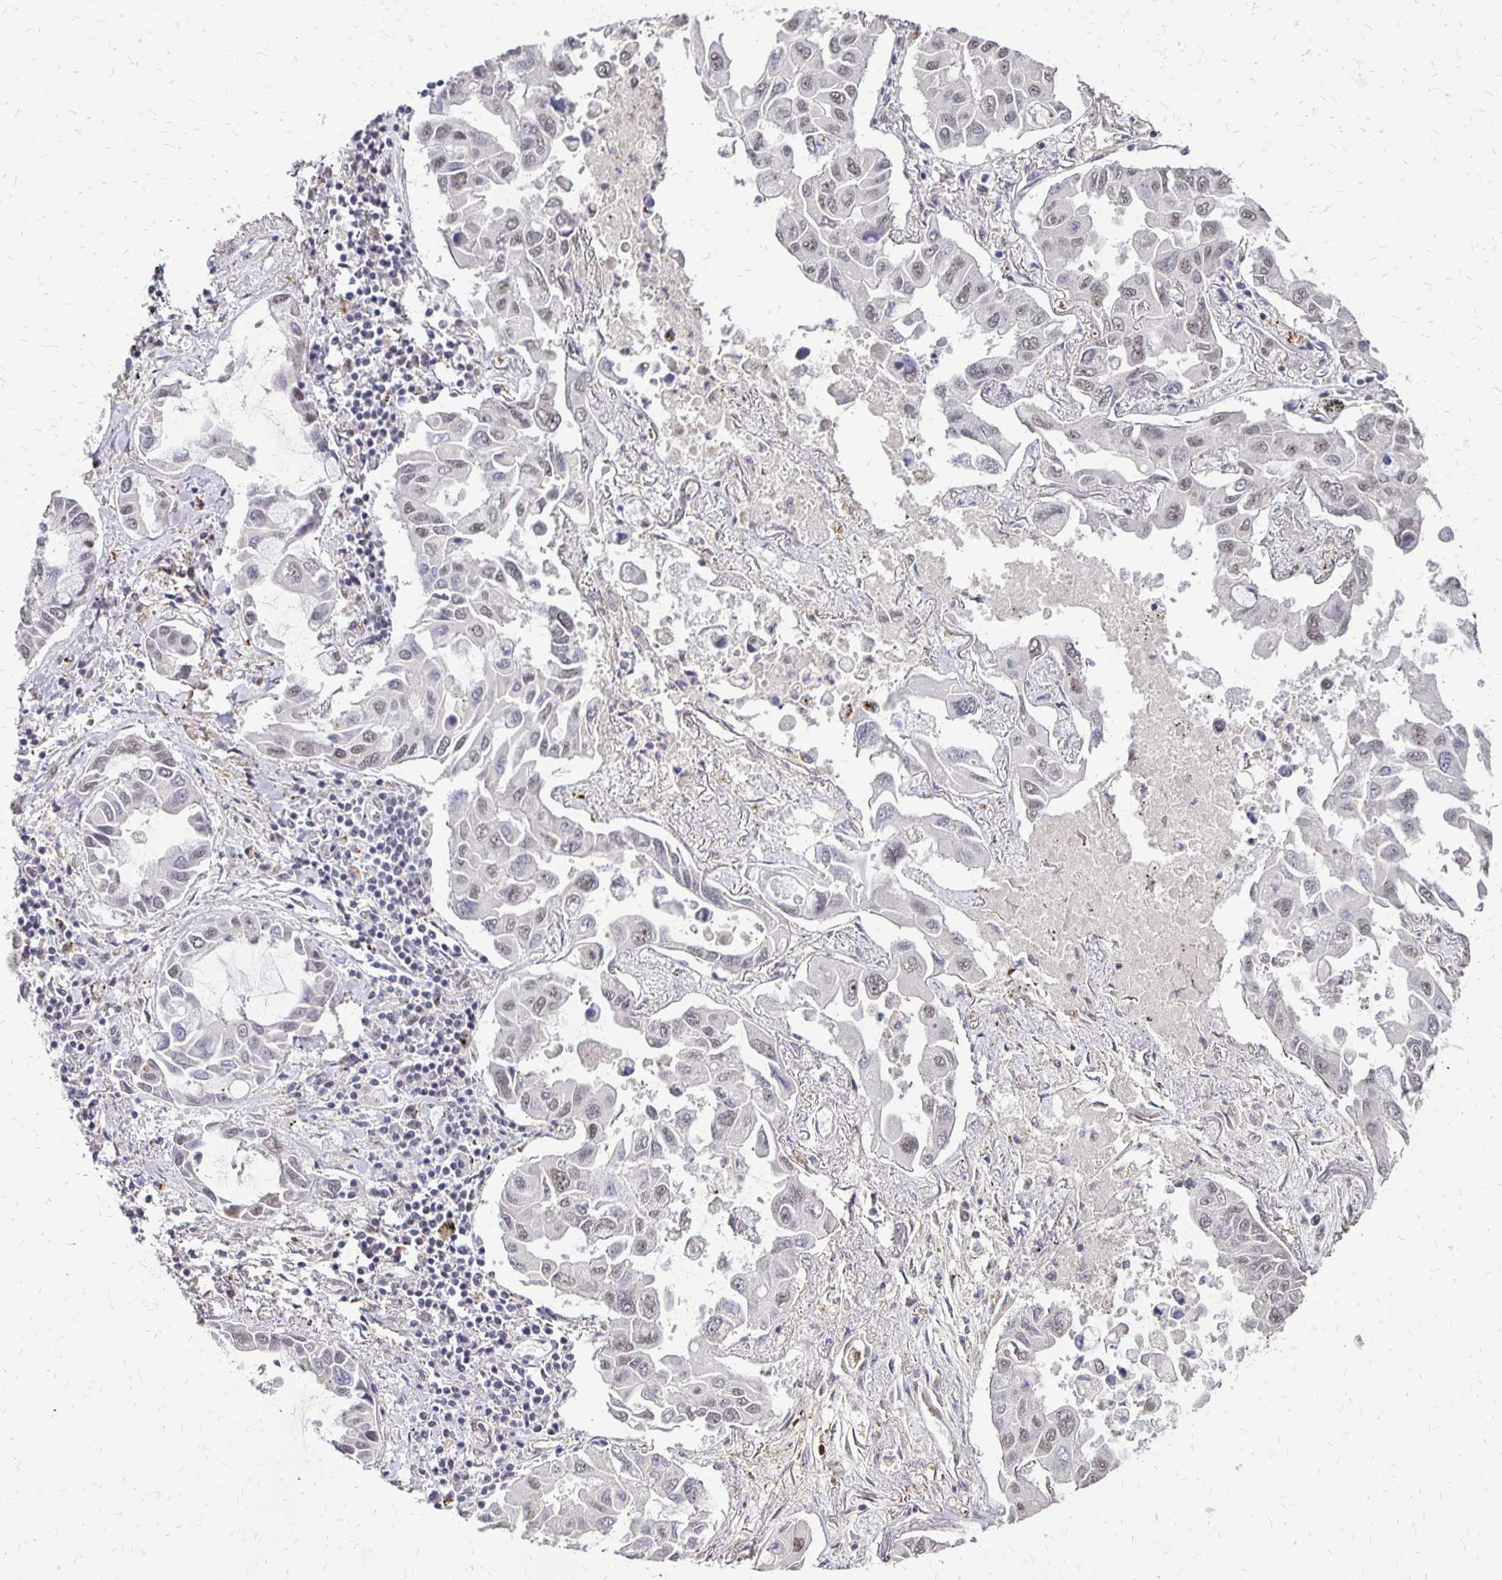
{"staining": {"intensity": "weak", "quantity": "<25%", "location": "nuclear"}, "tissue": "lung cancer", "cell_type": "Tumor cells", "image_type": "cancer", "snomed": [{"axis": "morphology", "description": "Adenocarcinoma, NOS"}, {"axis": "topography", "description": "Lung"}], "caption": "This is a image of immunohistochemistry staining of lung cancer, which shows no positivity in tumor cells.", "gene": "CLASRP", "patient": {"sex": "male", "age": 64}}